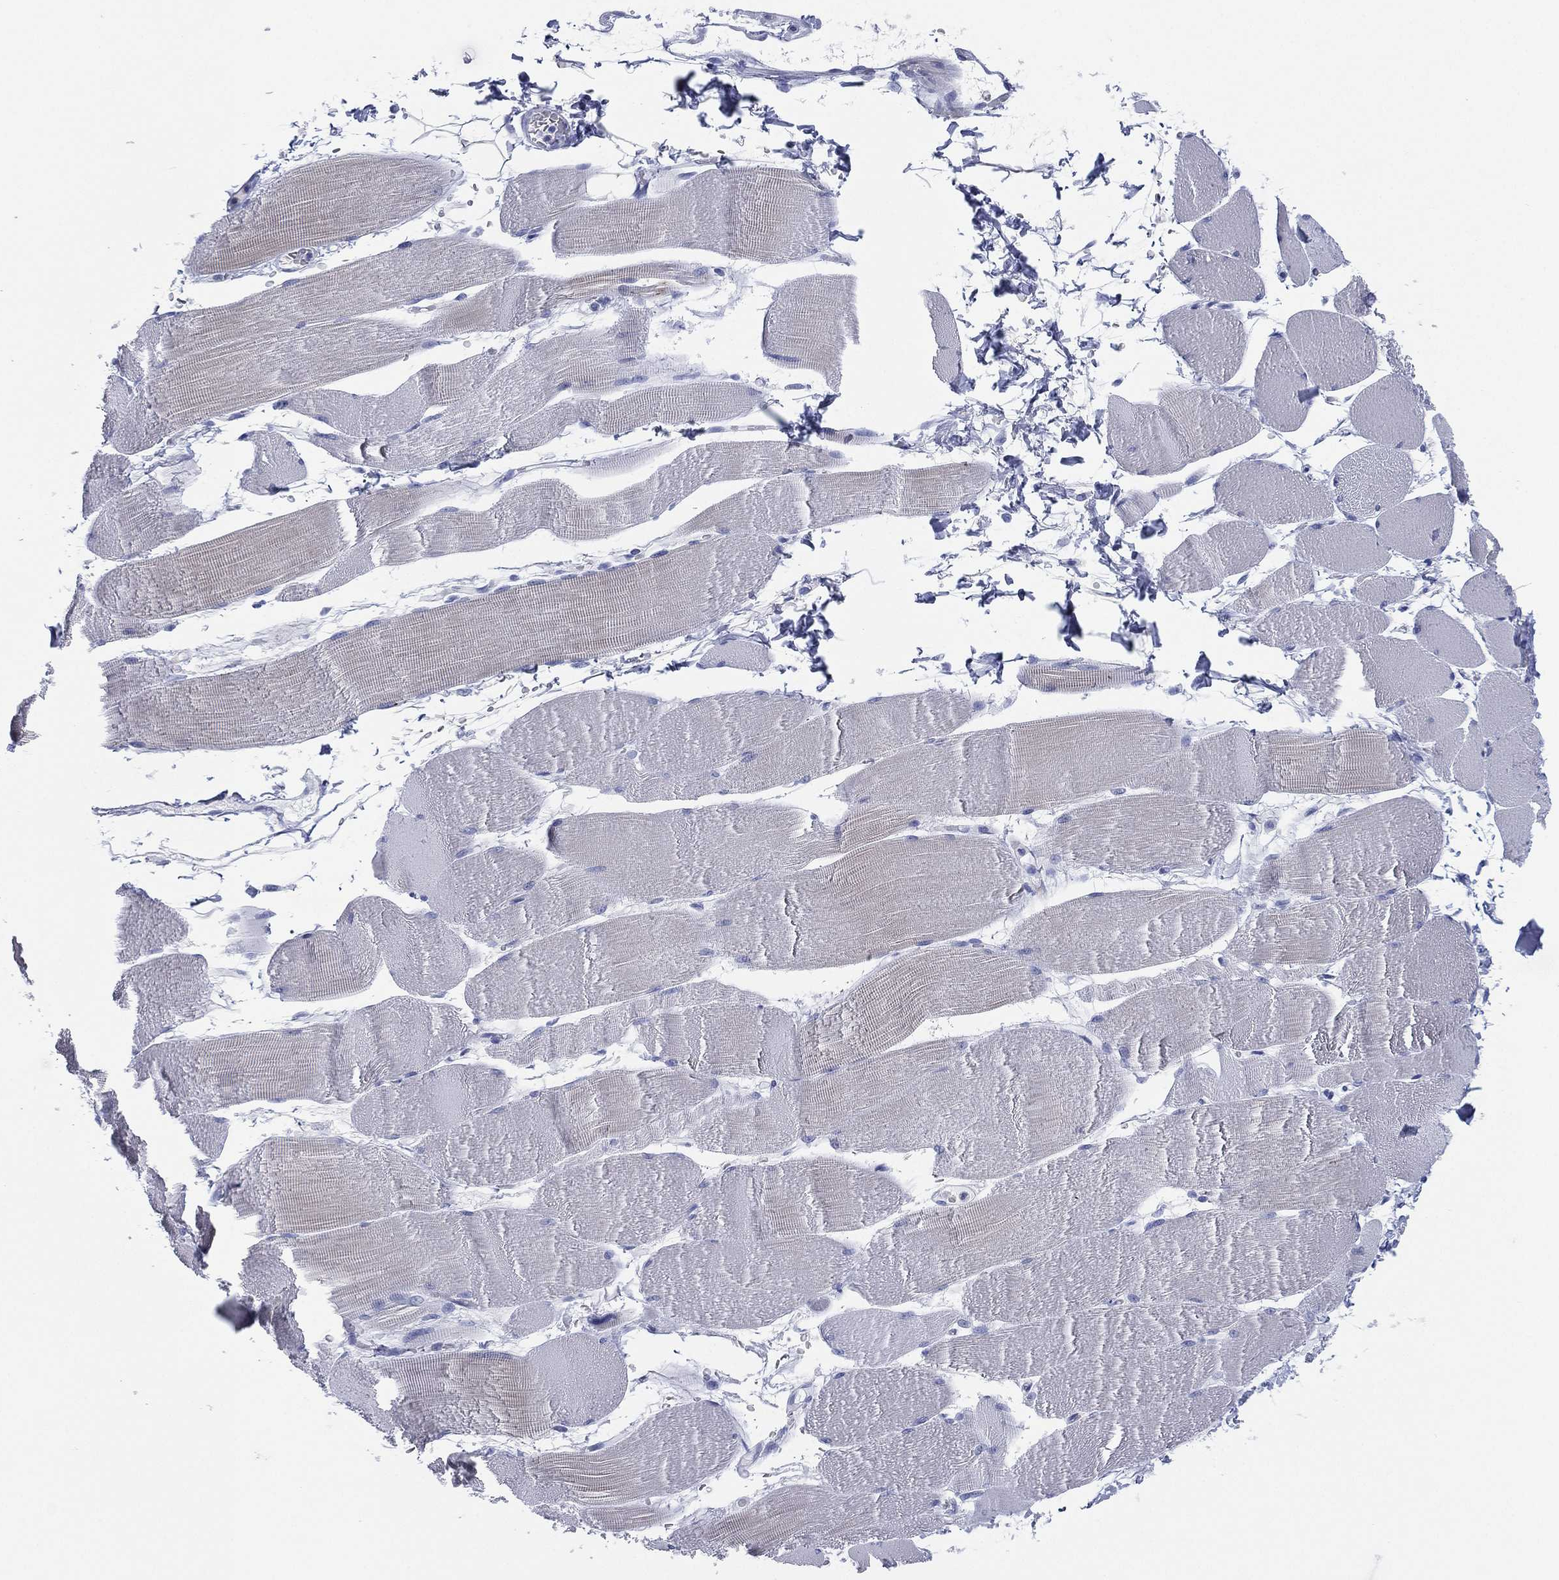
{"staining": {"intensity": "negative", "quantity": "none", "location": "none"}, "tissue": "skeletal muscle", "cell_type": "Myocytes", "image_type": "normal", "snomed": [{"axis": "morphology", "description": "Normal tissue, NOS"}, {"axis": "topography", "description": "Skeletal muscle"}], "caption": "DAB immunohistochemical staining of benign skeletal muscle reveals no significant staining in myocytes. Brightfield microscopy of IHC stained with DAB (3,3'-diaminobenzidine) (brown) and hematoxylin (blue), captured at high magnification.", "gene": "CD79A", "patient": {"sex": "male", "age": 56}}